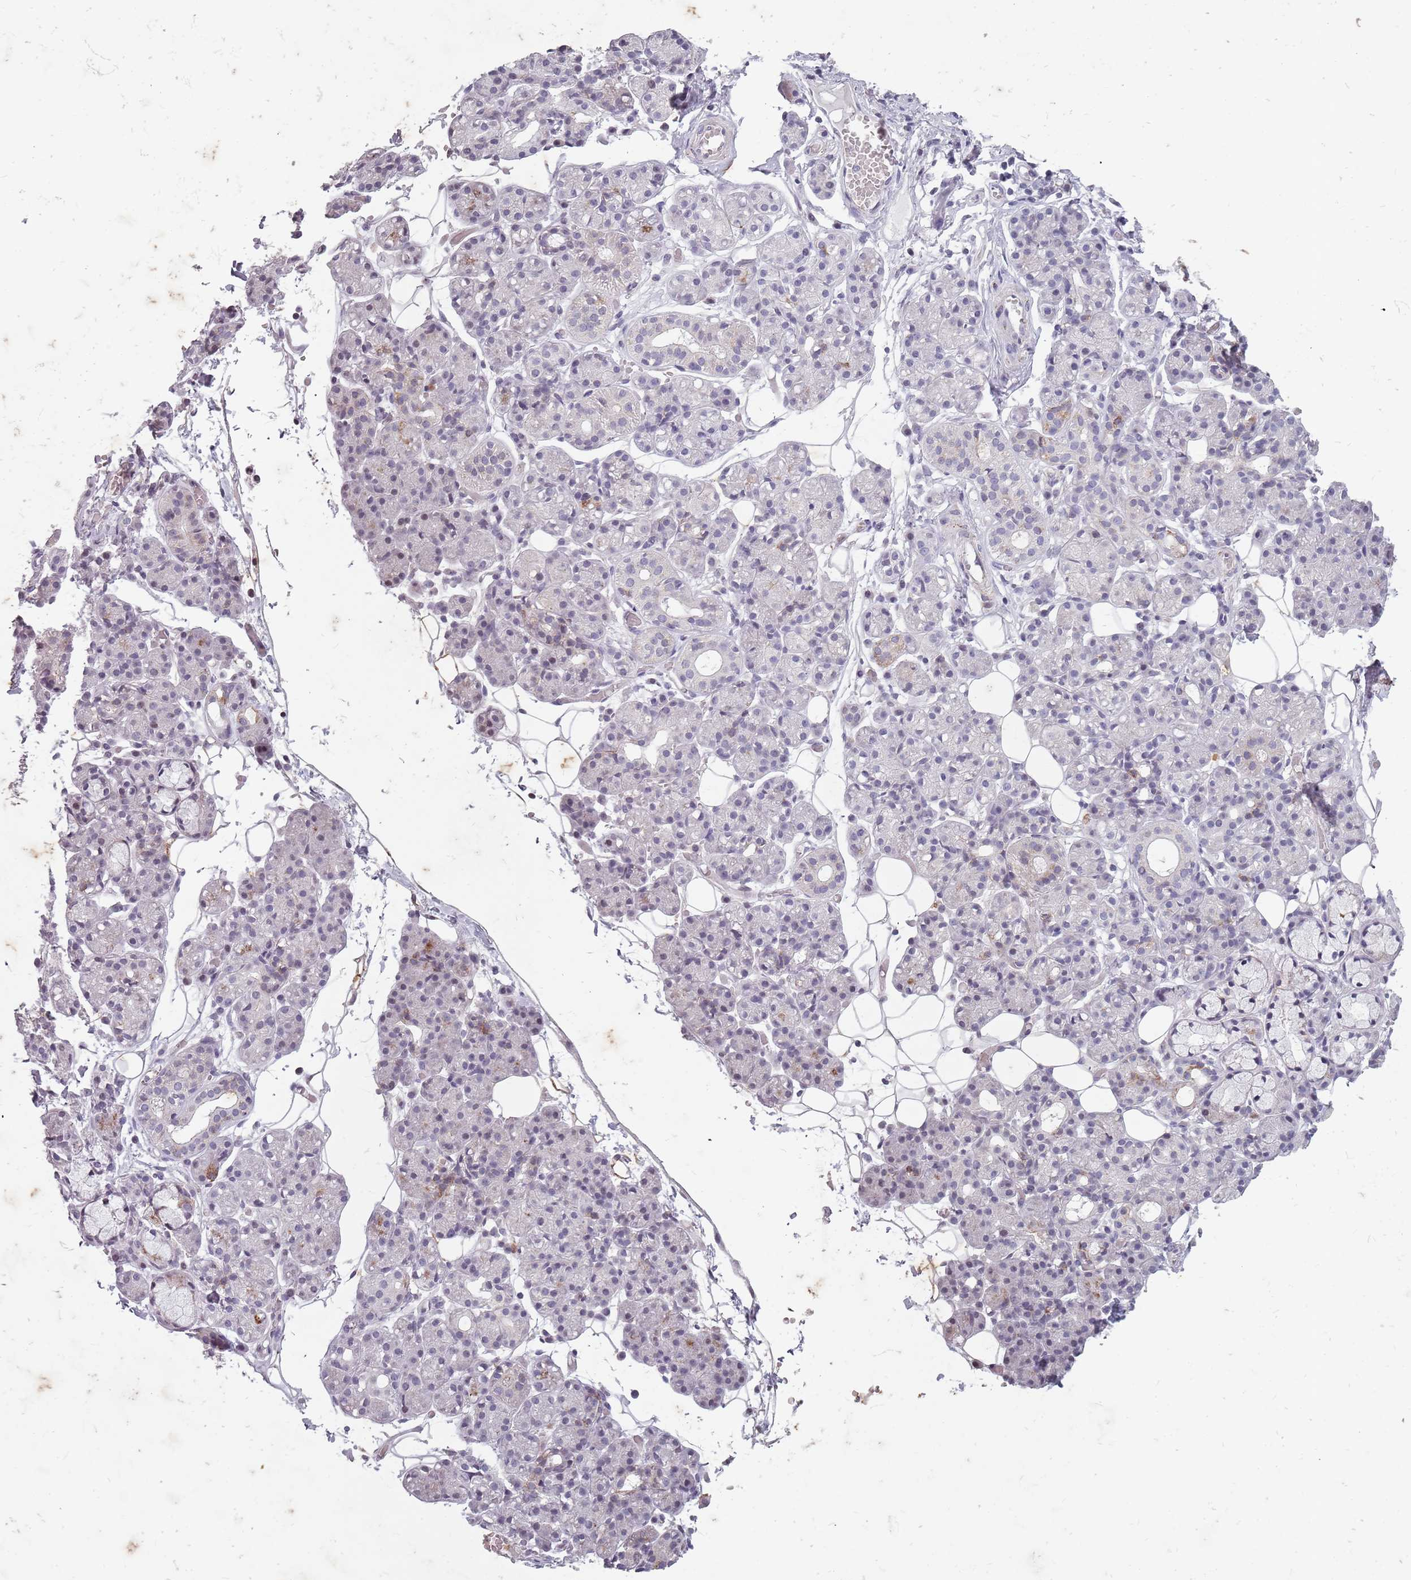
{"staining": {"intensity": "moderate", "quantity": "<25%", "location": "cytoplasmic/membranous"}, "tissue": "salivary gland", "cell_type": "Glandular cells", "image_type": "normal", "snomed": [{"axis": "morphology", "description": "Normal tissue, NOS"}, {"axis": "topography", "description": "Salivary gland"}], "caption": "Normal salivary gland was stained to show a protein in brown. There is low levels of moderate cytoplasmic/membranous positivity in about <25% of glandular cells.", "gene": "NEK6", "patient": {"sex": "male", "age": 63}}